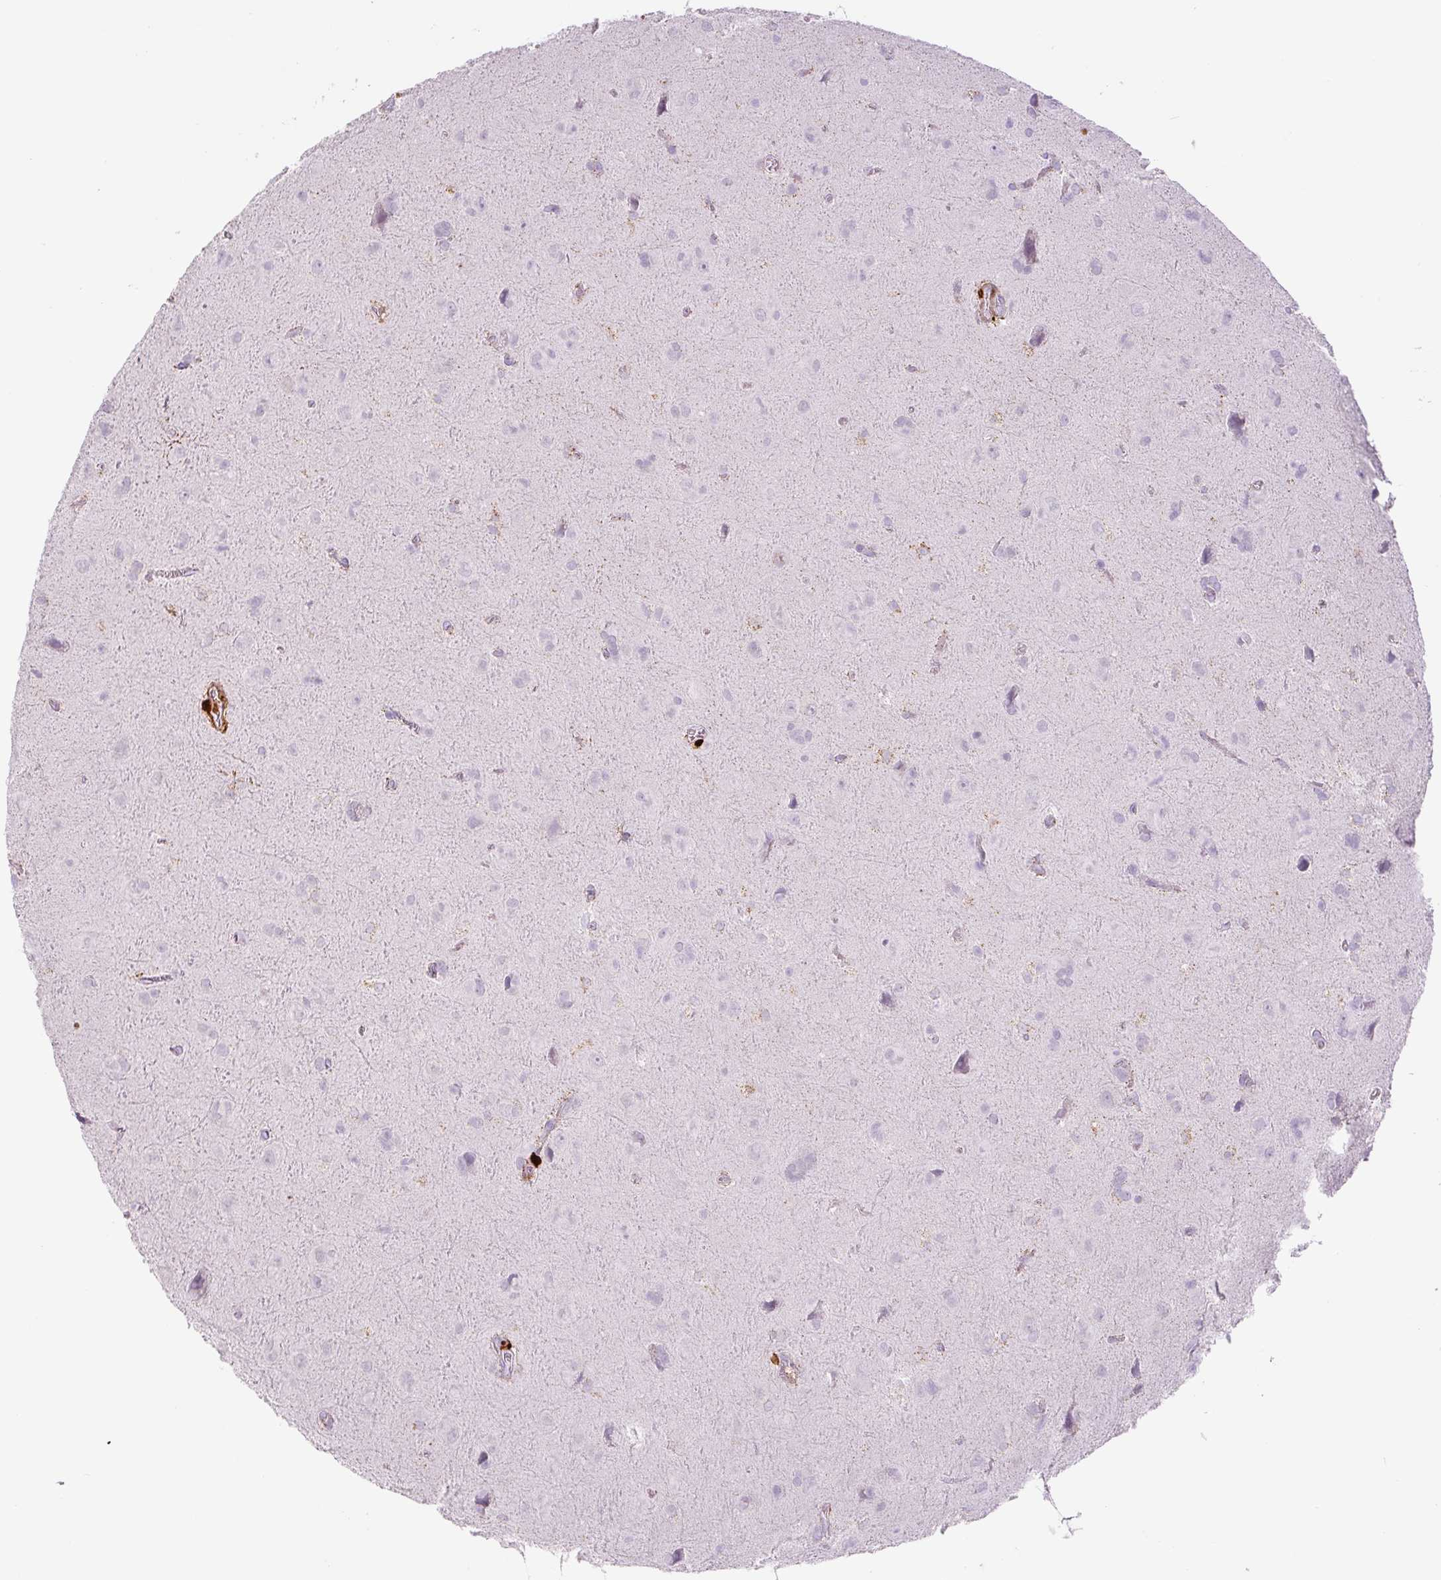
{"staining": {"intensity": "negative", "quantity": "none", "location": "none"}, "tissue": "glioma", "cell_type": "Tumor cells", "image_type": "cancer", "snomed": [{"axis": "morphology", "description": "Glioma, malignant, Low grade"}, {"axis": "topography", "description": "Brain"}], "caption": "Tumor cells are negative for protein expression in human glioma. The staining is performed using DAB brown chromogen with nuclei counter-stained in using hematoxylin.", "gene": "S100A4", "patient": {"sex": "male", "age": 58}}